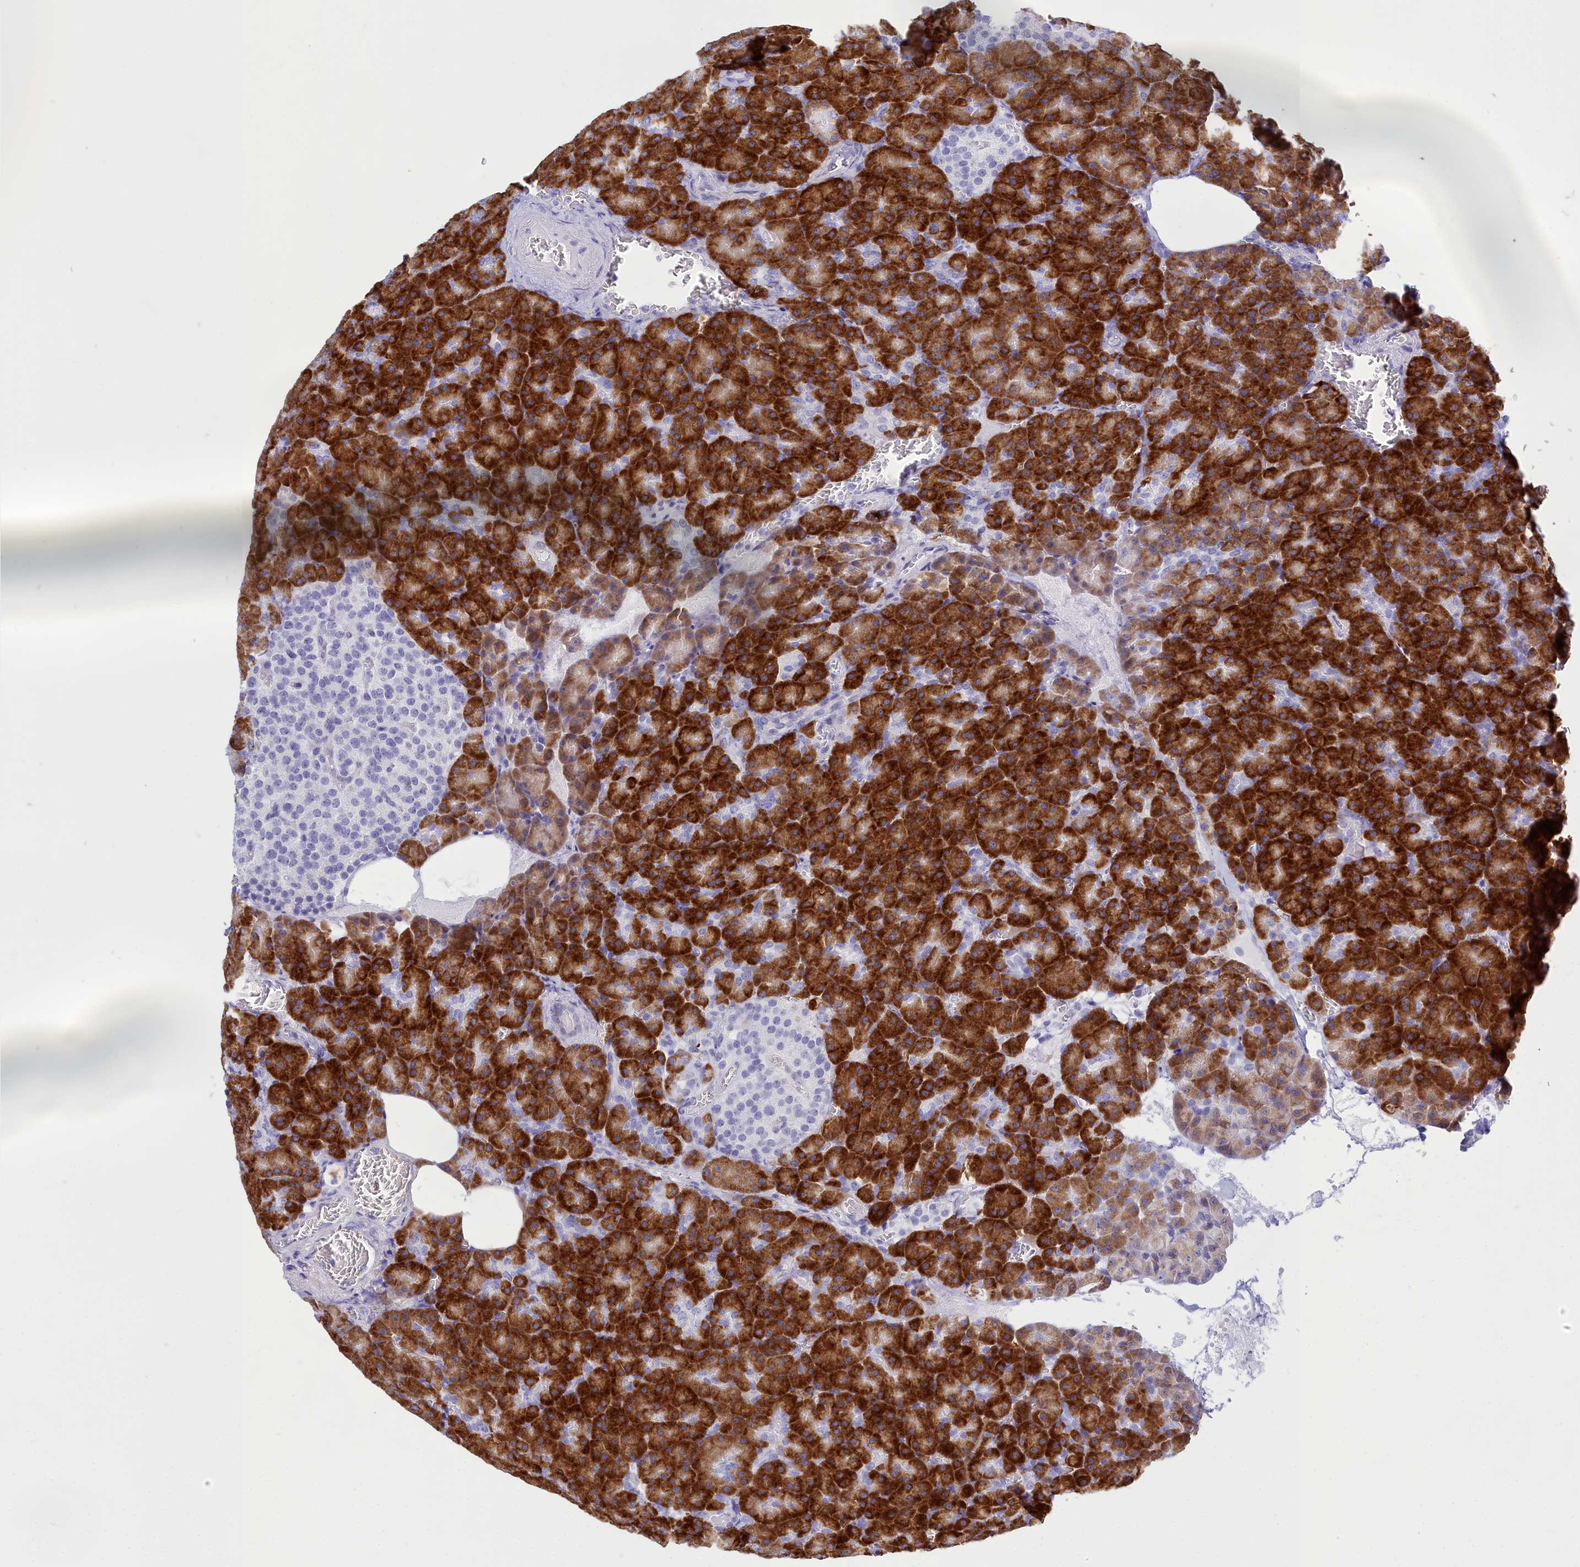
{"staining": {"intensity": "strong", "quantity": ">75%", "location": "cytoplasmic/membranous"}, "tissue": "pancreas", "cell_type": "Exocrine glandular cells", "image_type": "normal", "snomed": [{"axis": "morphology", "description": "Normal tissue, NOS"}, {"axis": "topography", "description": "Pancreas"}], "caption": "Pancreas stained for a protein (brown) exhibits strong cytoplasmic/membranous positive expression in approximately >75% of exocrine glandular cells.", "gene": "TMEM97", "patient": {"sex": "female", "age": 74}}